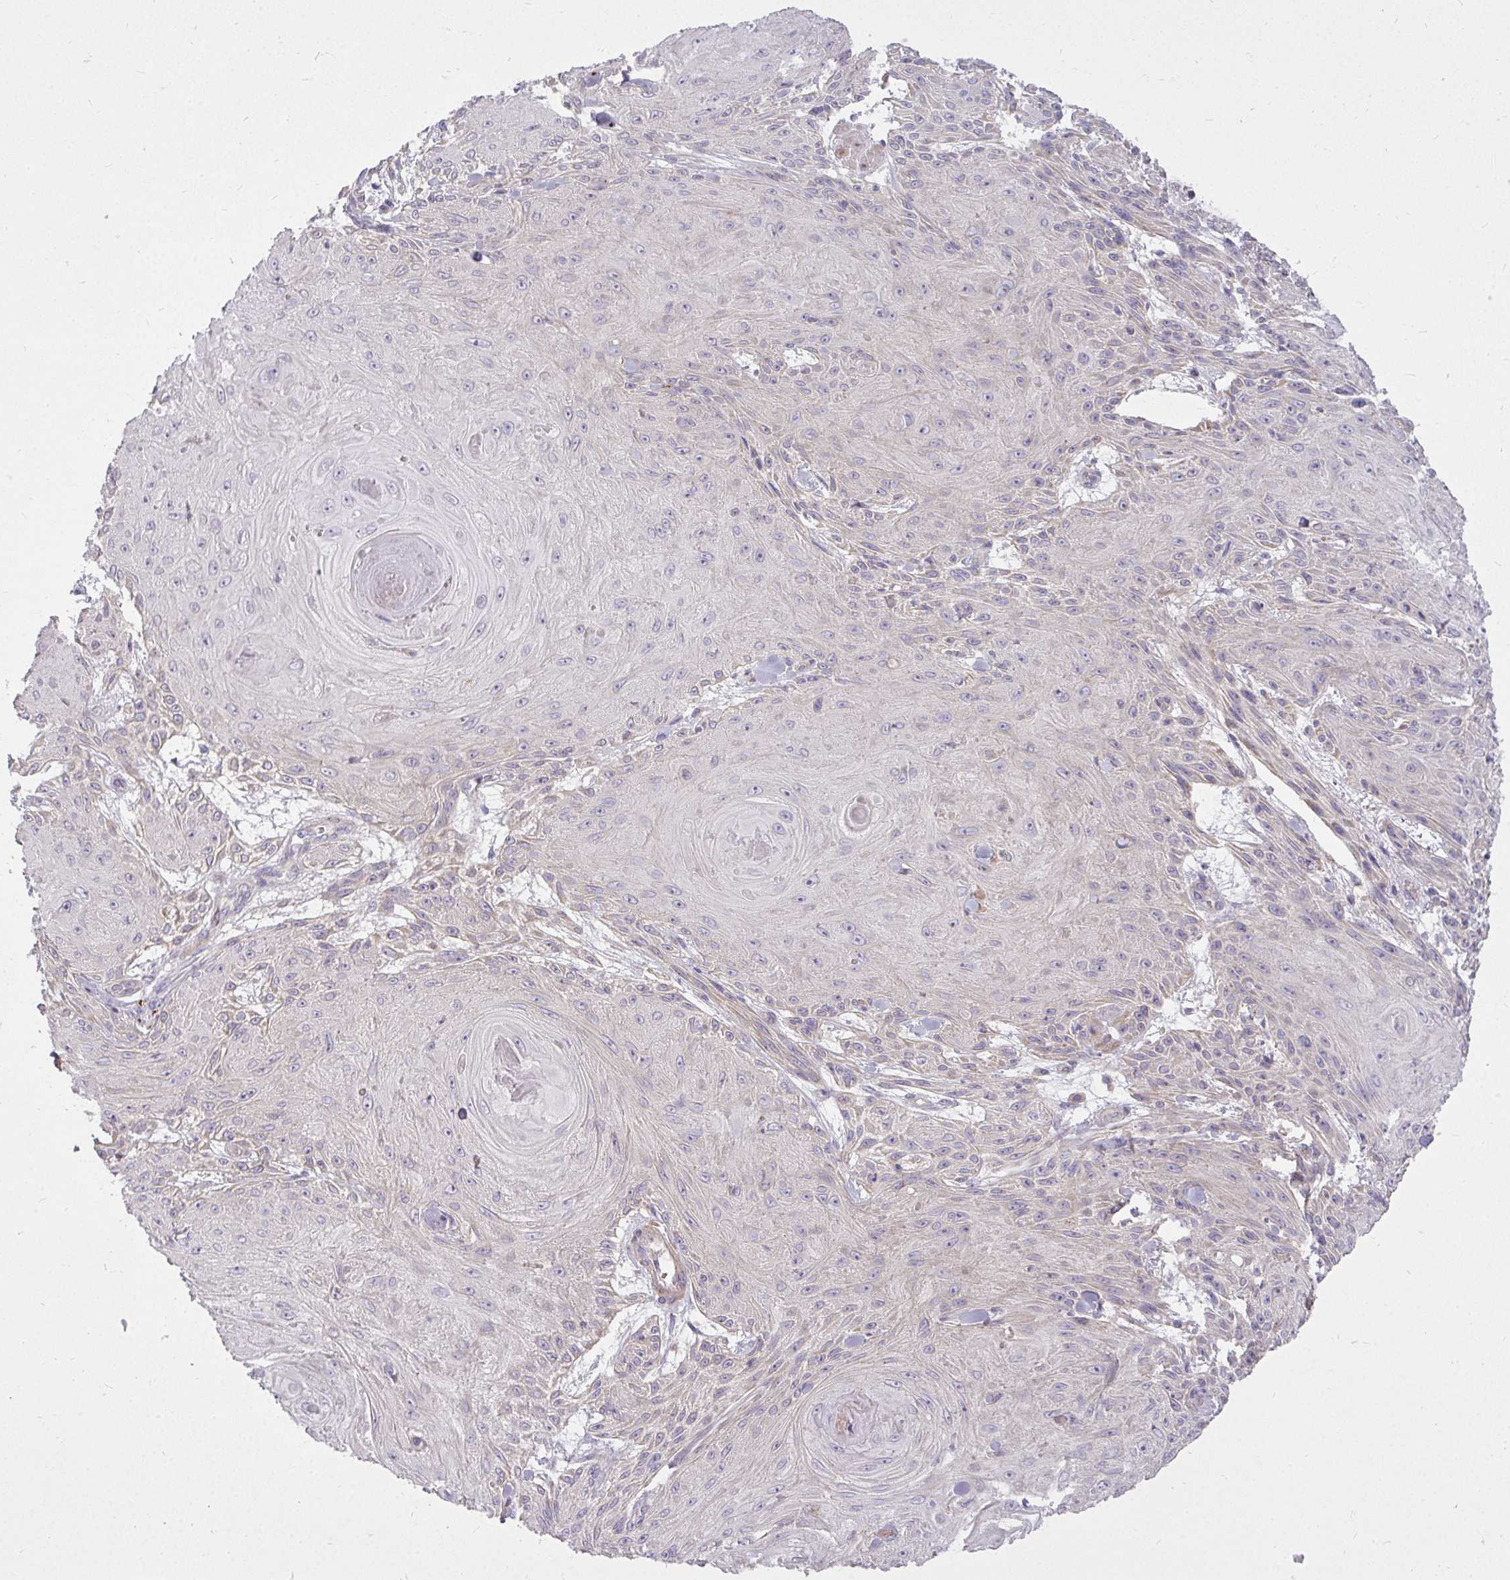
{"staining": {"intensity": "negative", "quantity": "none", "location": "none"}, "tissue": "skin cancer", "cell_type": "Tumor cells", "image_type": "cancer", "snomed": [{"axis": "morphology", "description": "Squamous cell carcinoma, NOS"}, {"axis": "topography", "description": "Skin"}], "caption": "The micrograph shows no staining of tumor cells in skin cancer. The staining is performed using DAB (3,3'-diaminobenzidine) brown chromogen with nuclei counter-stained in using hematoxylin.", "gene": "STRIP1", "patient": {"sex": "male", "age": 88}}